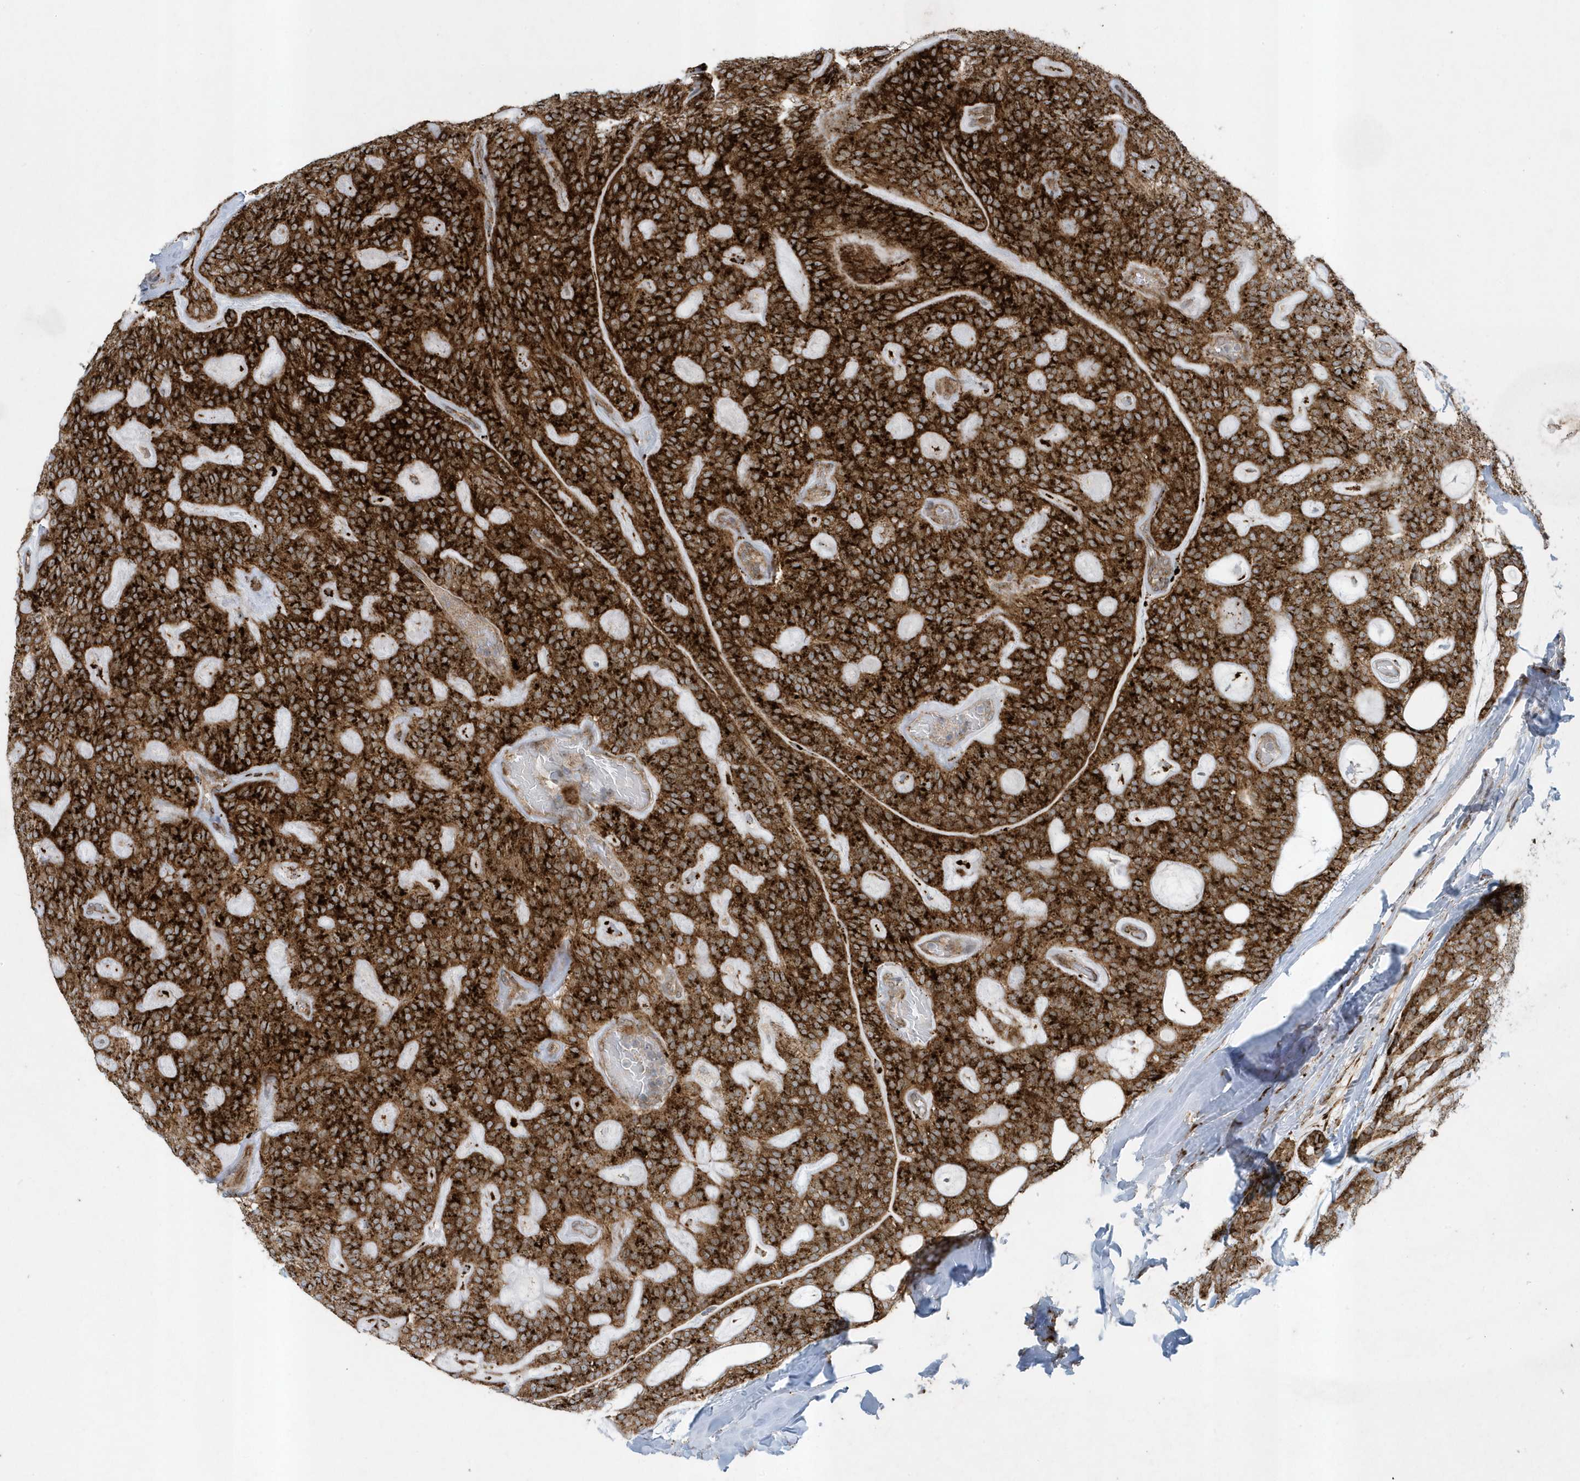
{"staining": {"intensity": "strong", "quantity": ">75%", "location": "cytoplasmic/membranous"}, "tissue": "head and neck cancer", "cell_type": "Tumor cells", "image_type": "cancer", "snomed": [{"axis": "morphology", "description": "Adenocarcinoma, NOS"}, {"axis": "topography", "description": "Head-Neck"}], "caption": "Human head and neck adenocarcinoma stained with a protein marker reveals strong staining in tumor cells.", "gene": "FAM98A", "patient": {"sex": "male", "age": 66}}